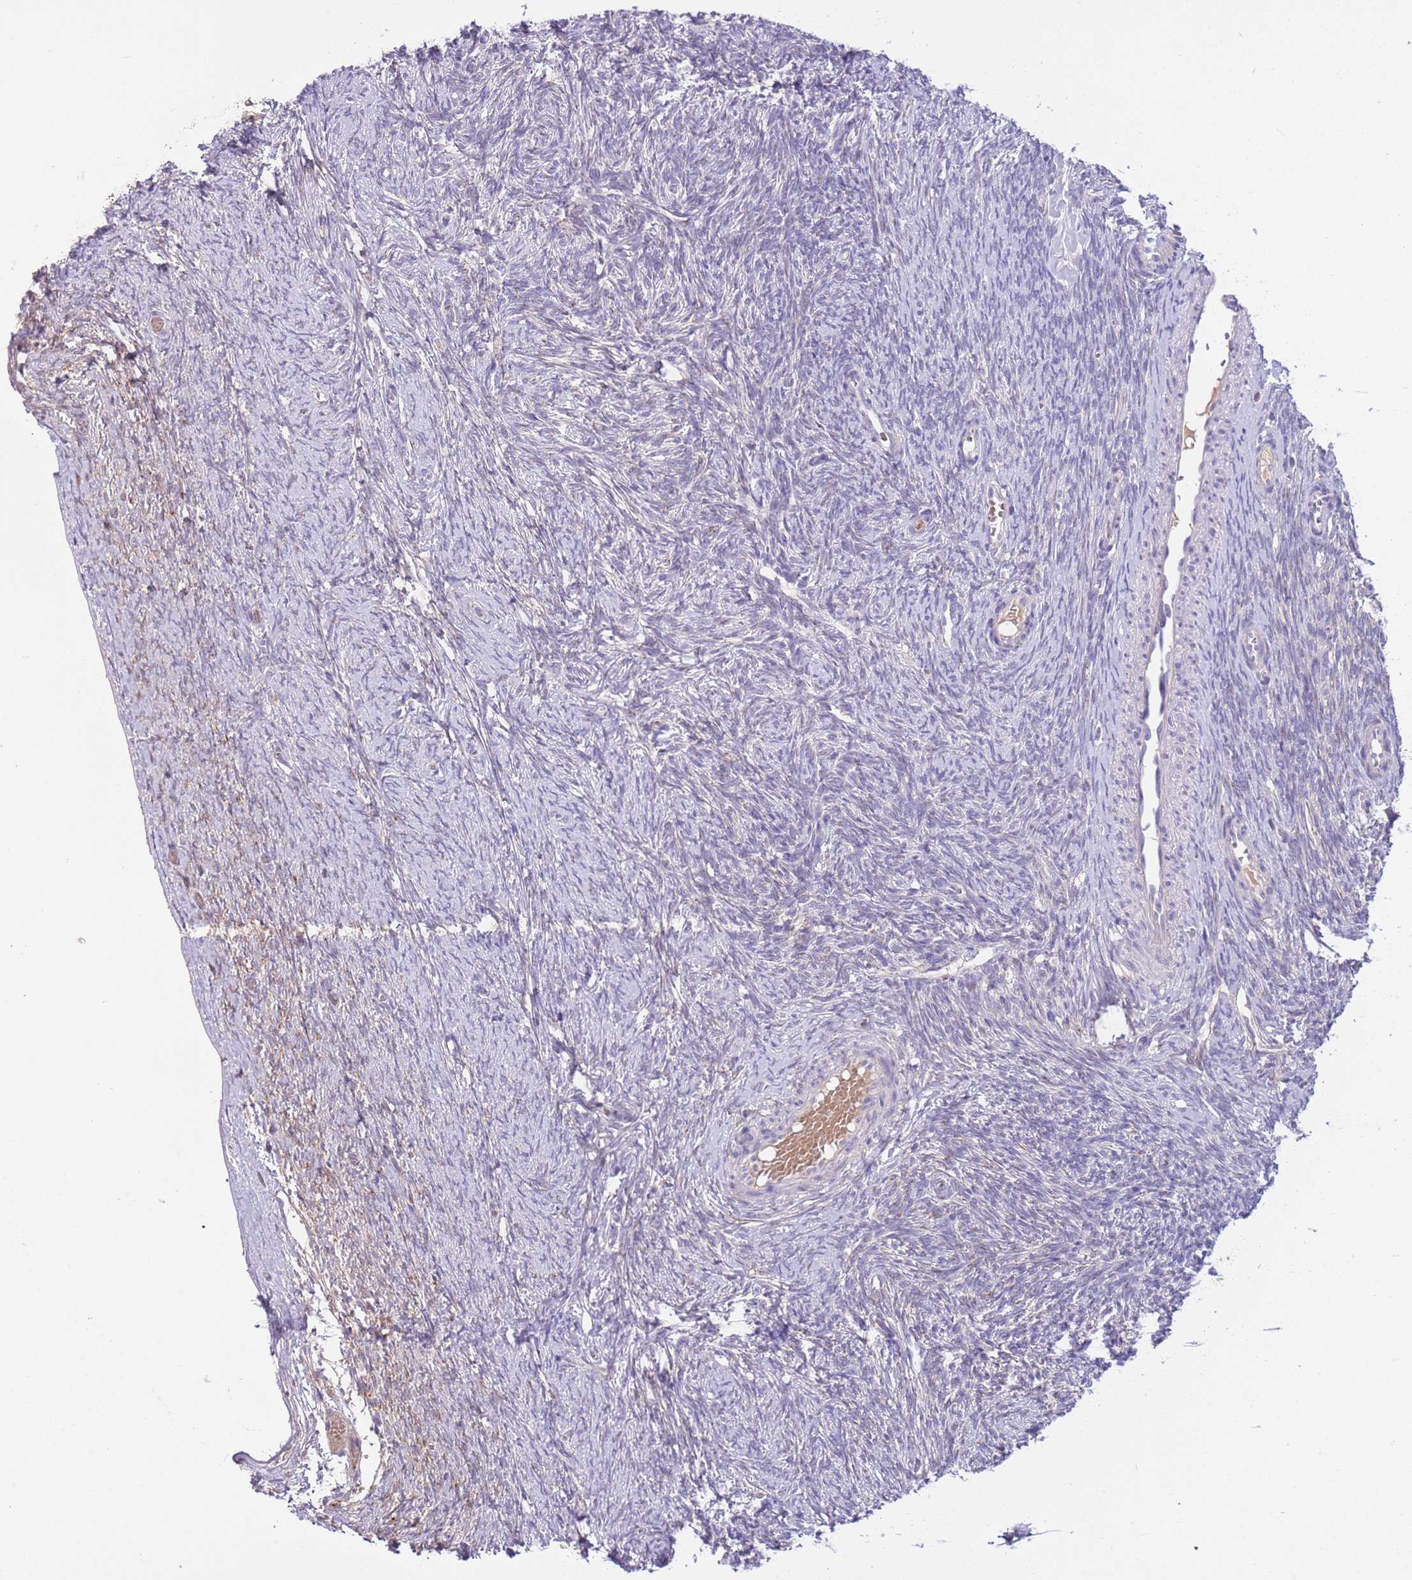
{"staining": {"intensity": "negative", "quantity": "none", "location": "none"}, "tissue": "ovary", "cell_type": "Ovarian stroma cells", "image_type": "normal", "snomed": [{"axis": "morphology", "description": "Normal tissue, NOS"}, {"axis": "topography", "description": "Ovary"}], "caption": "DAB immunohistochemical staining of unremarkable ovary displays no significant staining in ovarian stroma cells. The staining was performed using DAB to visualize the protein expression in brown, while the nuclei were stained in blue with hematoxylin (Magnification: 20x).", "gene": "CFAP73", "patient": {"sex": "female", "age": 44}}